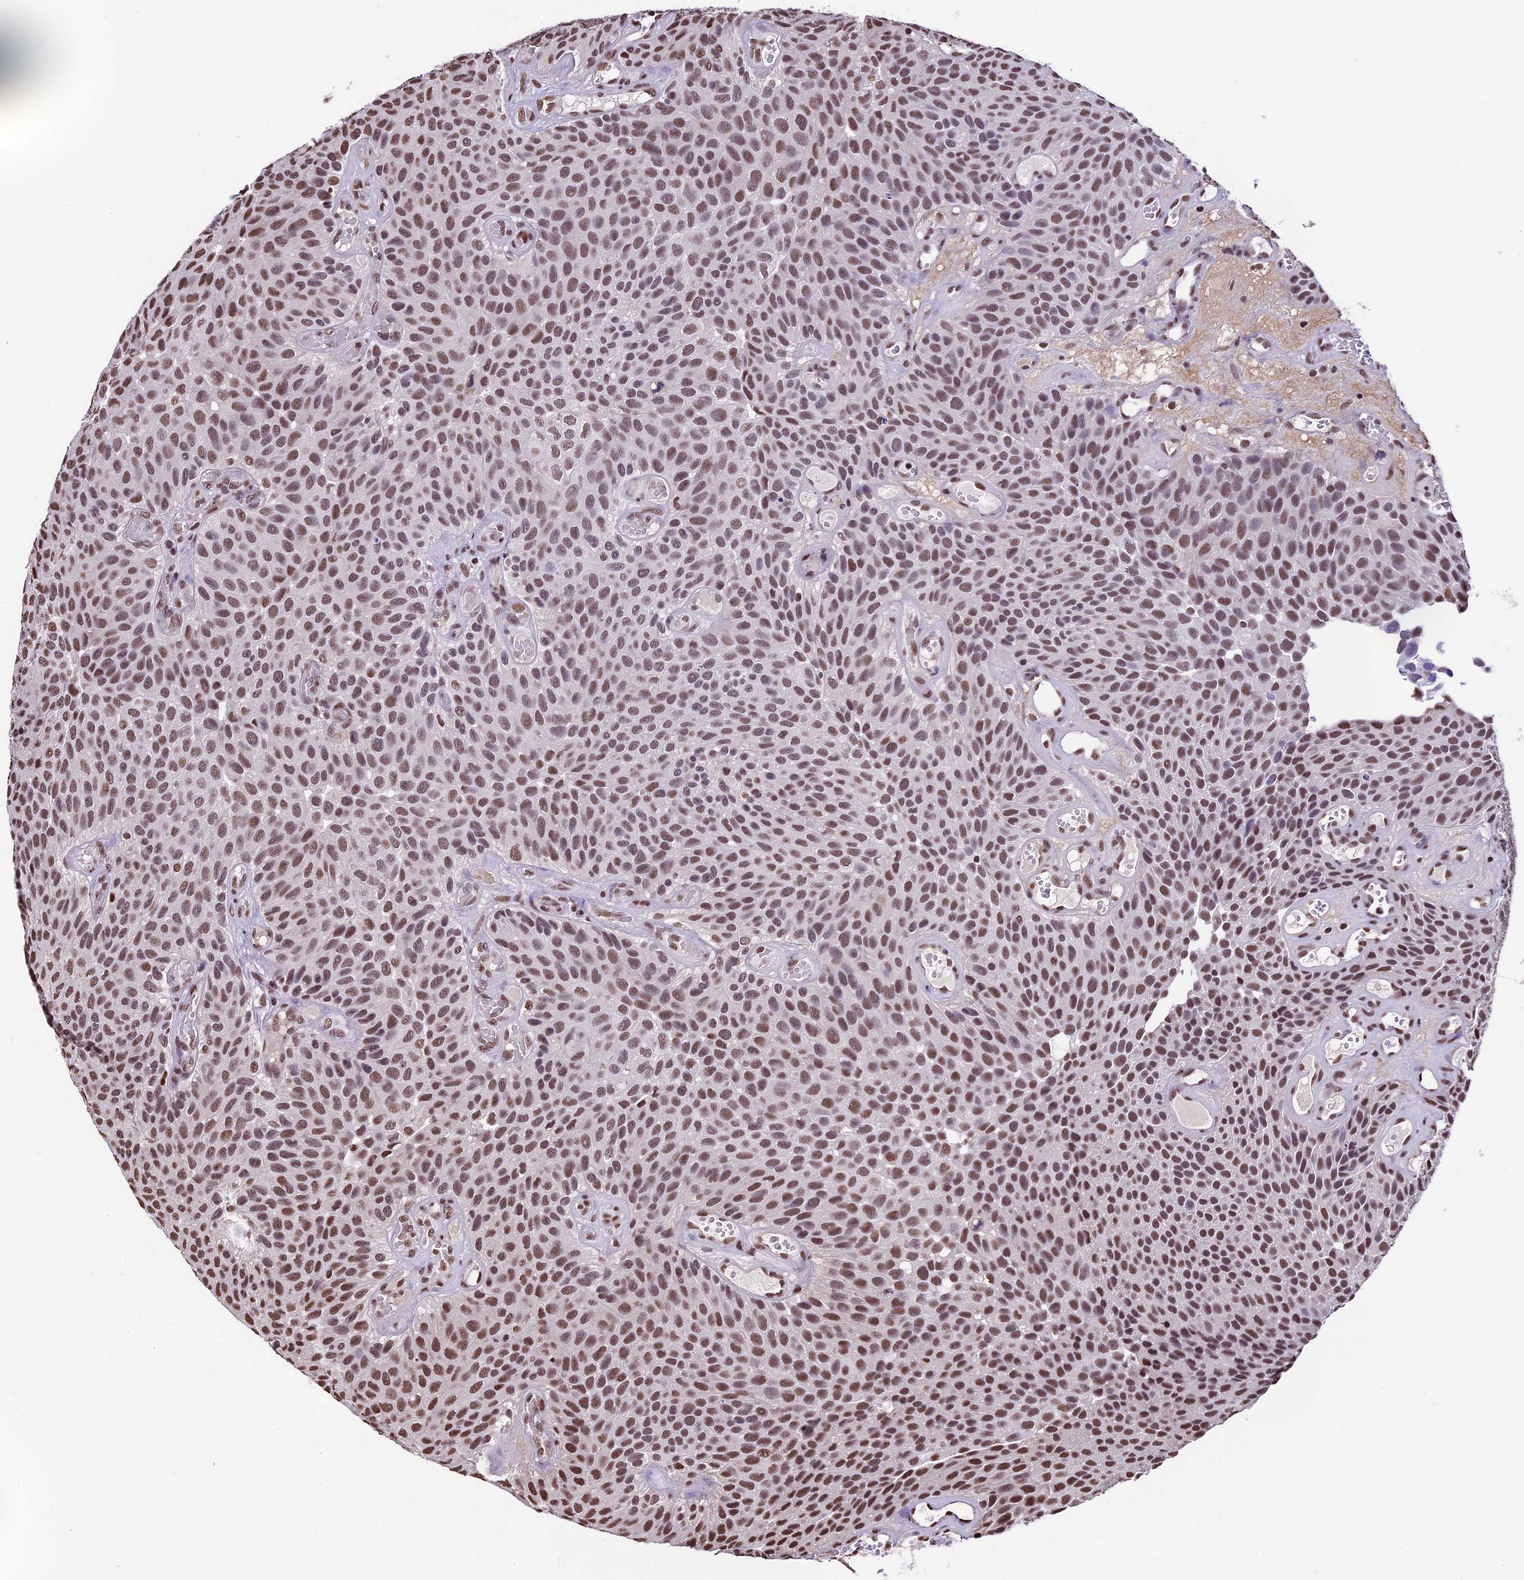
{"staining": {"intensity": "moderate", "quantity": ">75%", "location": "nuclear"}, "tissue": "urothelial cancer", "cell_type": "Tumor cells", "image_type": "cancer", "snomed": [{"axis": "morphology", "description": "Urothelial carcinoma, Low grade"}, {"axis": "topography", "description": "Urinary bladder"}], "caption": "IHC of human urothelial cancer displays medium levels of moderate nuclear staining in approximately >75% of tumor cells.", "gene": "POLR3E", "patient": {"sex": "male", "age": 89}}